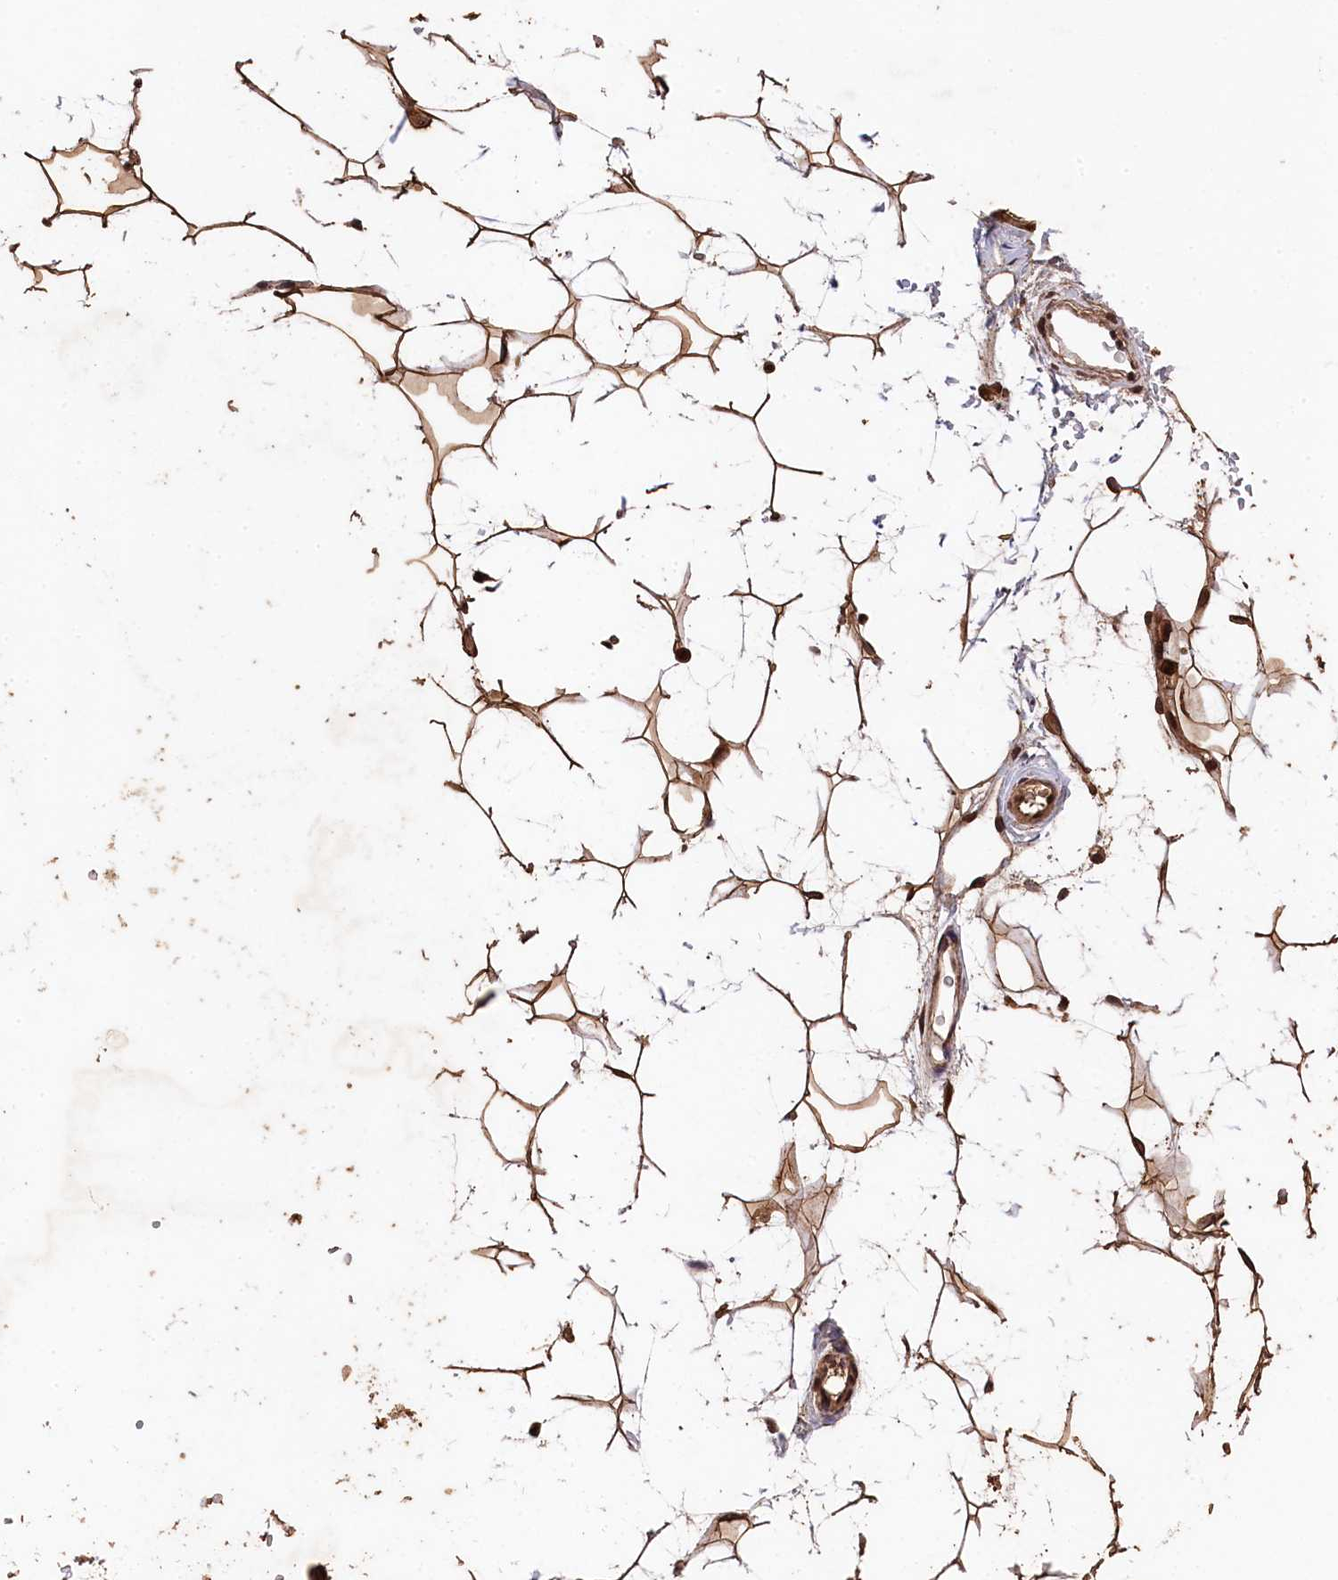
{"staining": {"intensity": "moderate", "quantity": ">75%", "location": "cytoplasmic/membranous,nuclear"}, "tissue": "adipose tissue", "cell_type": "Adipocytes", "image_type": "normal", "snomed": [{"axis": "morphology", "description": "Normal tissue, NOS"}, {"axis": "topography", "description": "Breast"}], "caption": "An IHC micrograph of unremarkable tissue is shown. Protein staining in brown labels moderate cytoplasmic/membranous,nuclear positivity in adipose tissue within adipocytes.", "gene": "CEP57L1", "patient": {"sex": "female", "age": 26}}